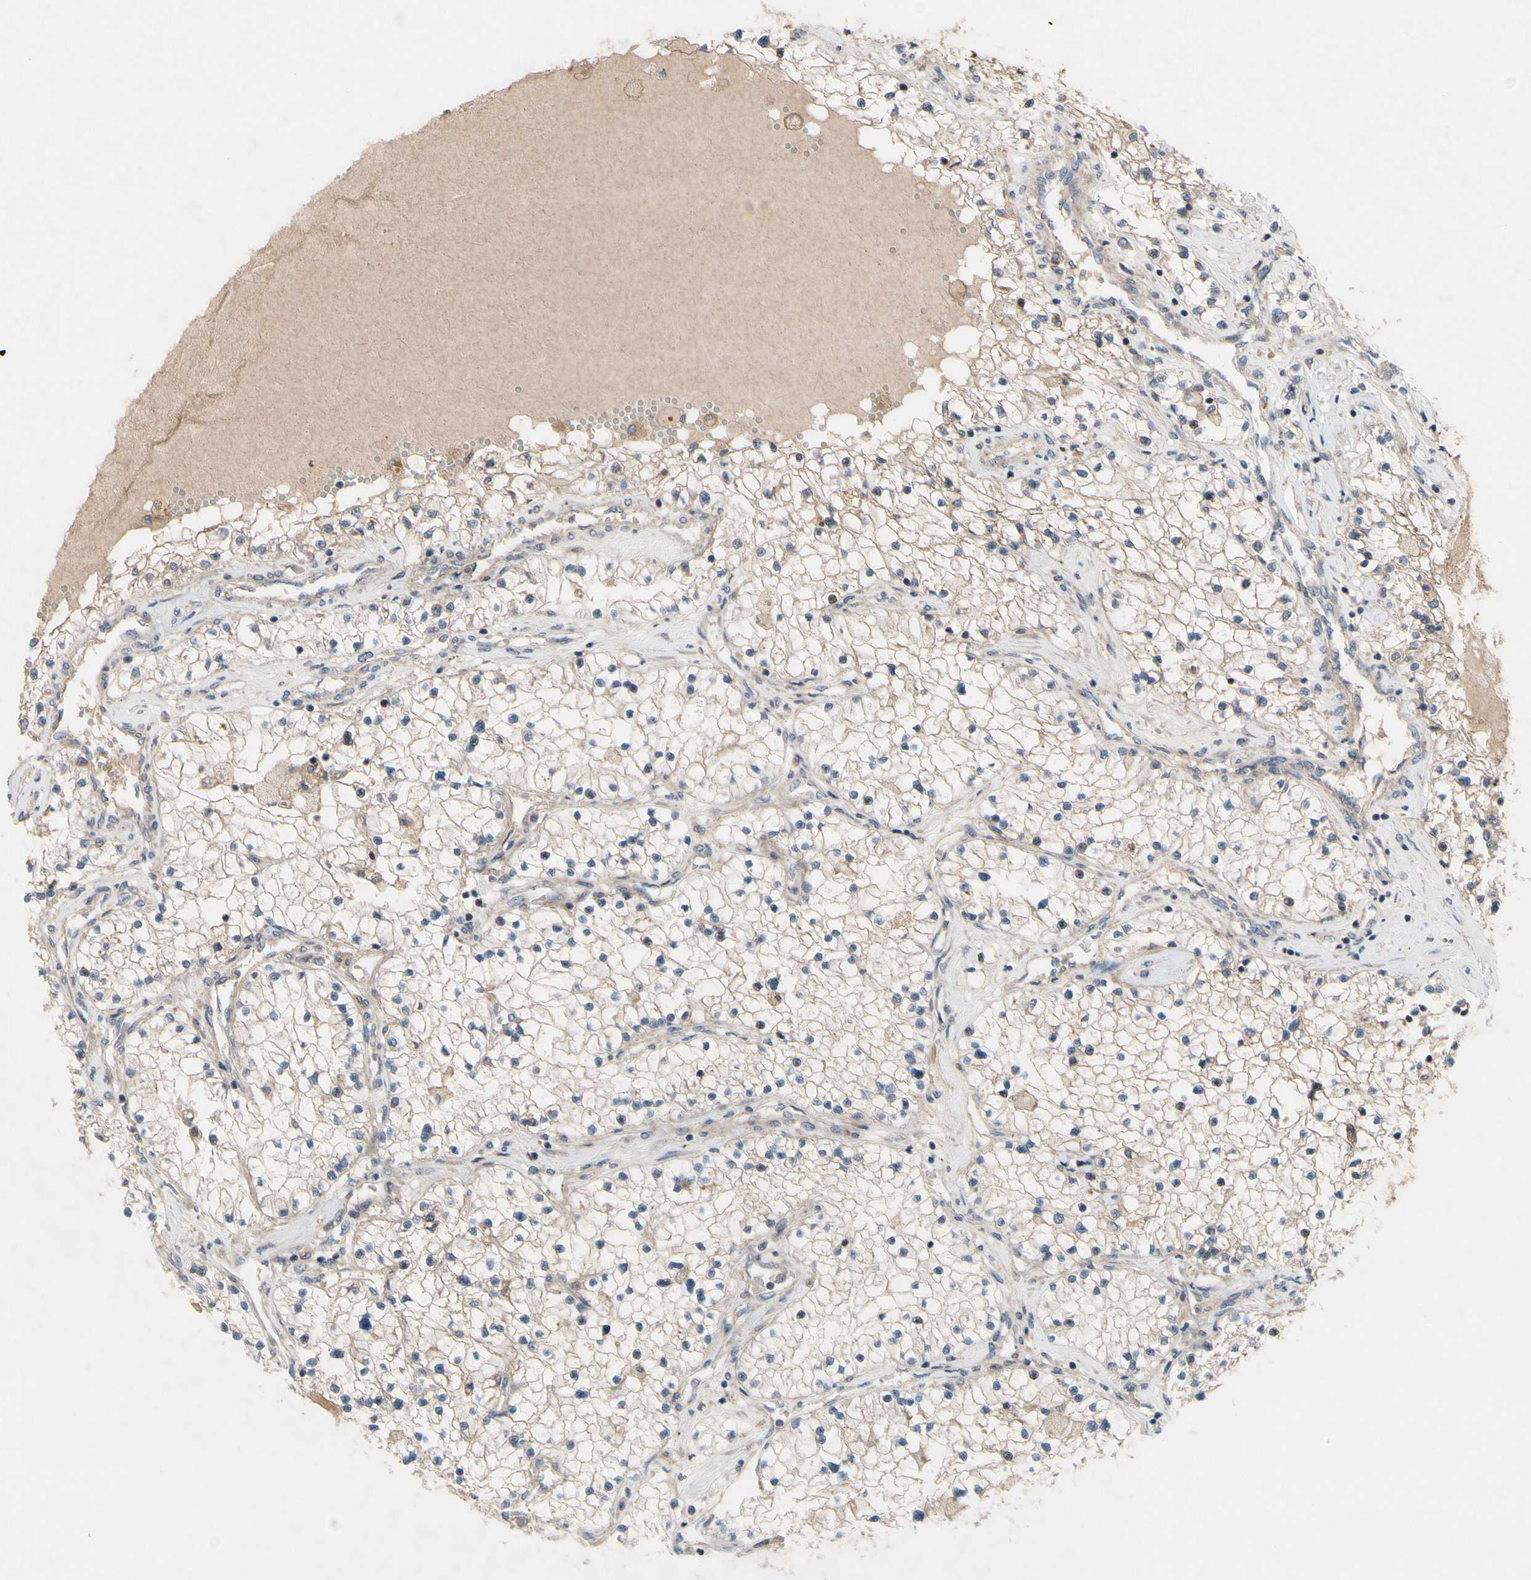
{"staining": {"intensity": "weak", "quantity": ">75%", "location": "cytoplasmic/membranous"}, "tissue": "renal cancer", "cell_type": "Tumor cells", "image_type": "cancer", "snomed": [{"axis": "morphology", "description": "Adenocarcinoma, NOS"}, {"axis": "topography", "description": "Kidney"}], "caption": "An IHC histopathology image of neoplastic tissue is shown. Protein staining in brown shows weak cytoplasmic/membranous positivity in renal adenocarcinoma within tumor cells. (Stains: DAB (3,3'-diaminobenzidine) in brown, nuclei in blue, Microscopy: brightfield microscopy at high magnification).", "gene": "OAZ1", "patient": {"sex": "male", "age": 68}}